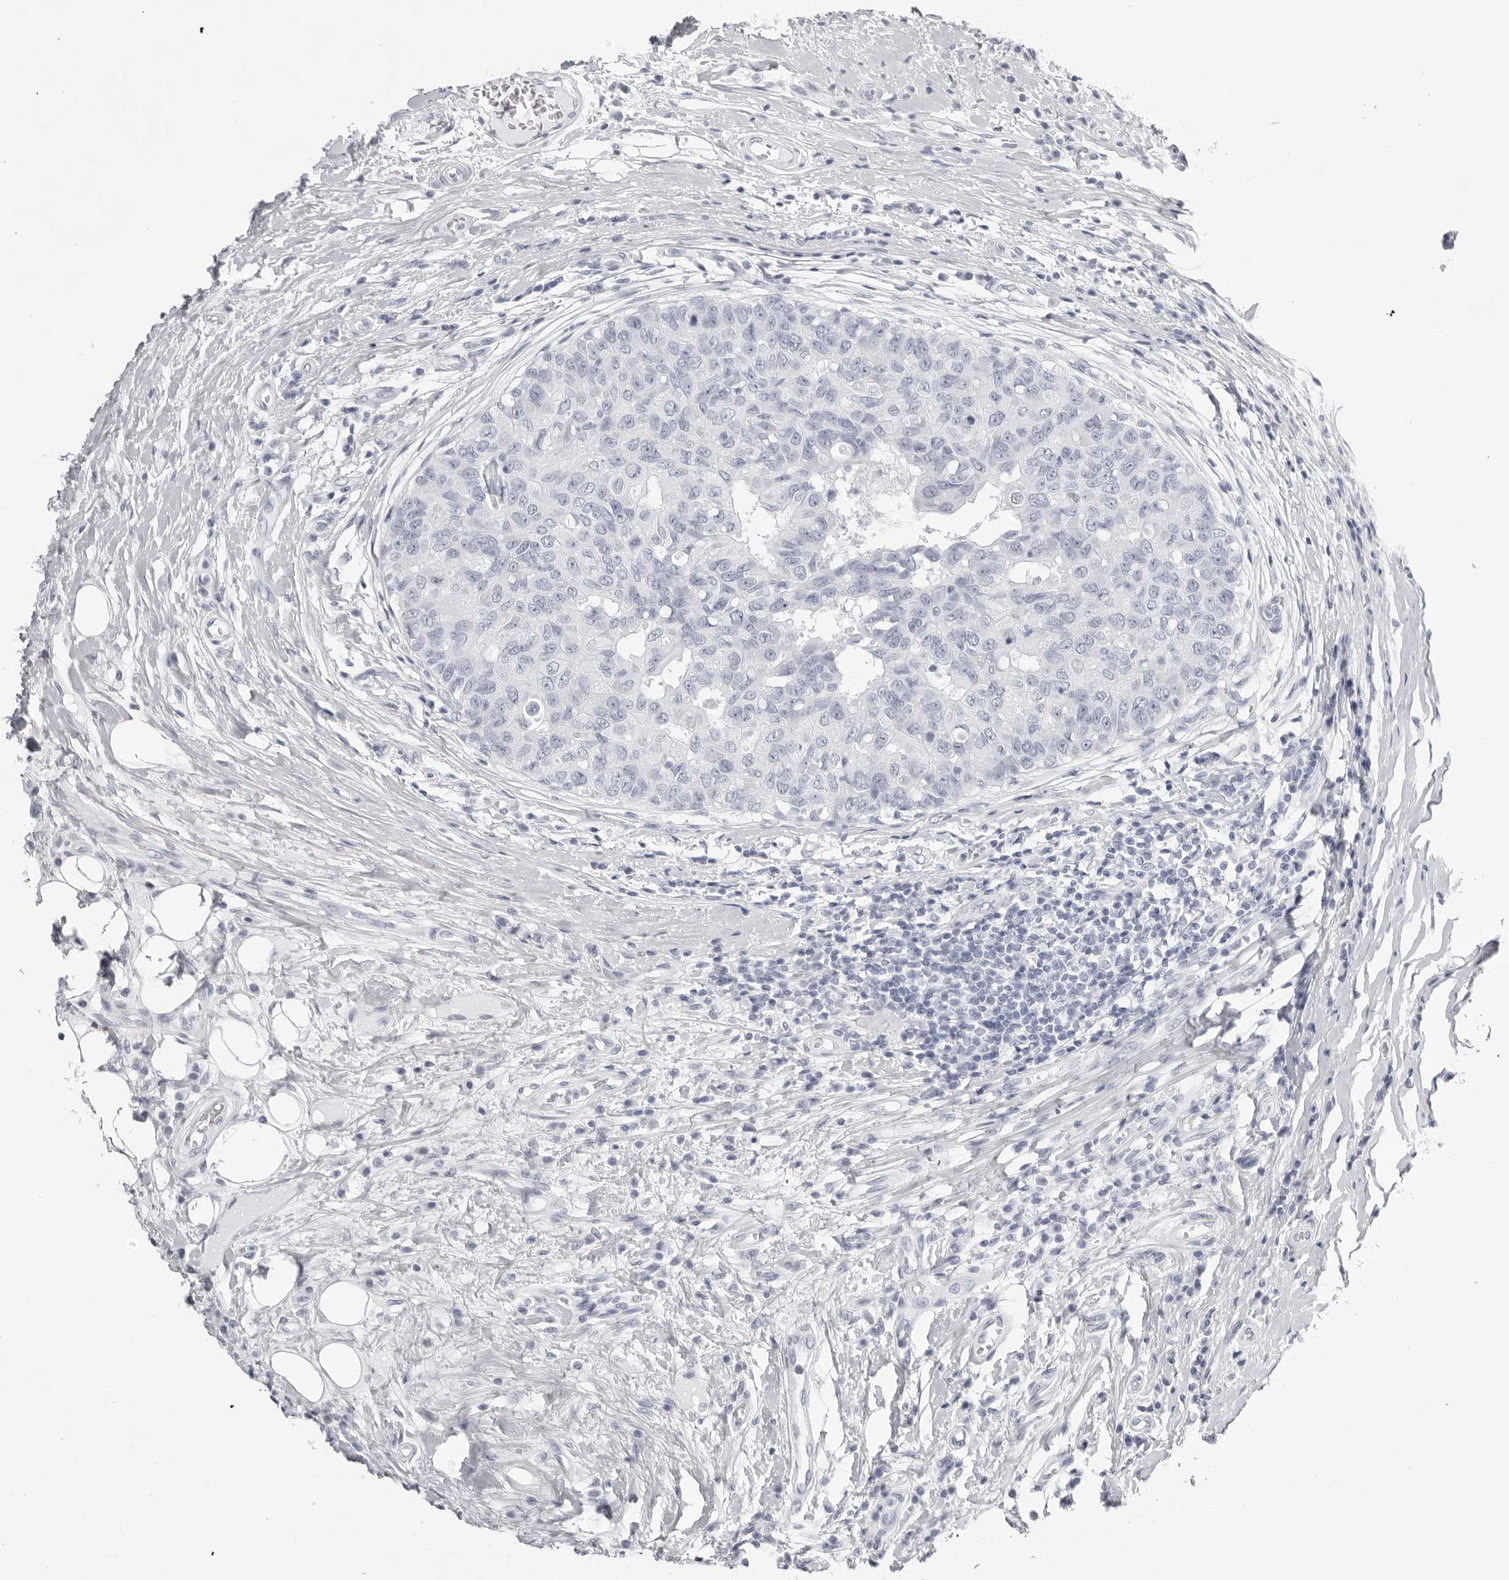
{"staining": {"intensity": "negative", "quantity": "none", "location": "none"}, "tissue": "breast cancer", "cell_type": "Tumor cells", "image_type": "cancer", "snomed": [{"axis": "morphology", "description": "Duct carcinoma"}, {"axis": "topography", "description": "Breast"}], "caption": "High power microscopy micrograph of an immunohistochemistry (IHC) micrograph of breast infiltrating ductal carcinoma, revealing no significant expression in tumor cells.", "gene": "TMOD4", "patient": {"sex": "female", "age": 27}}